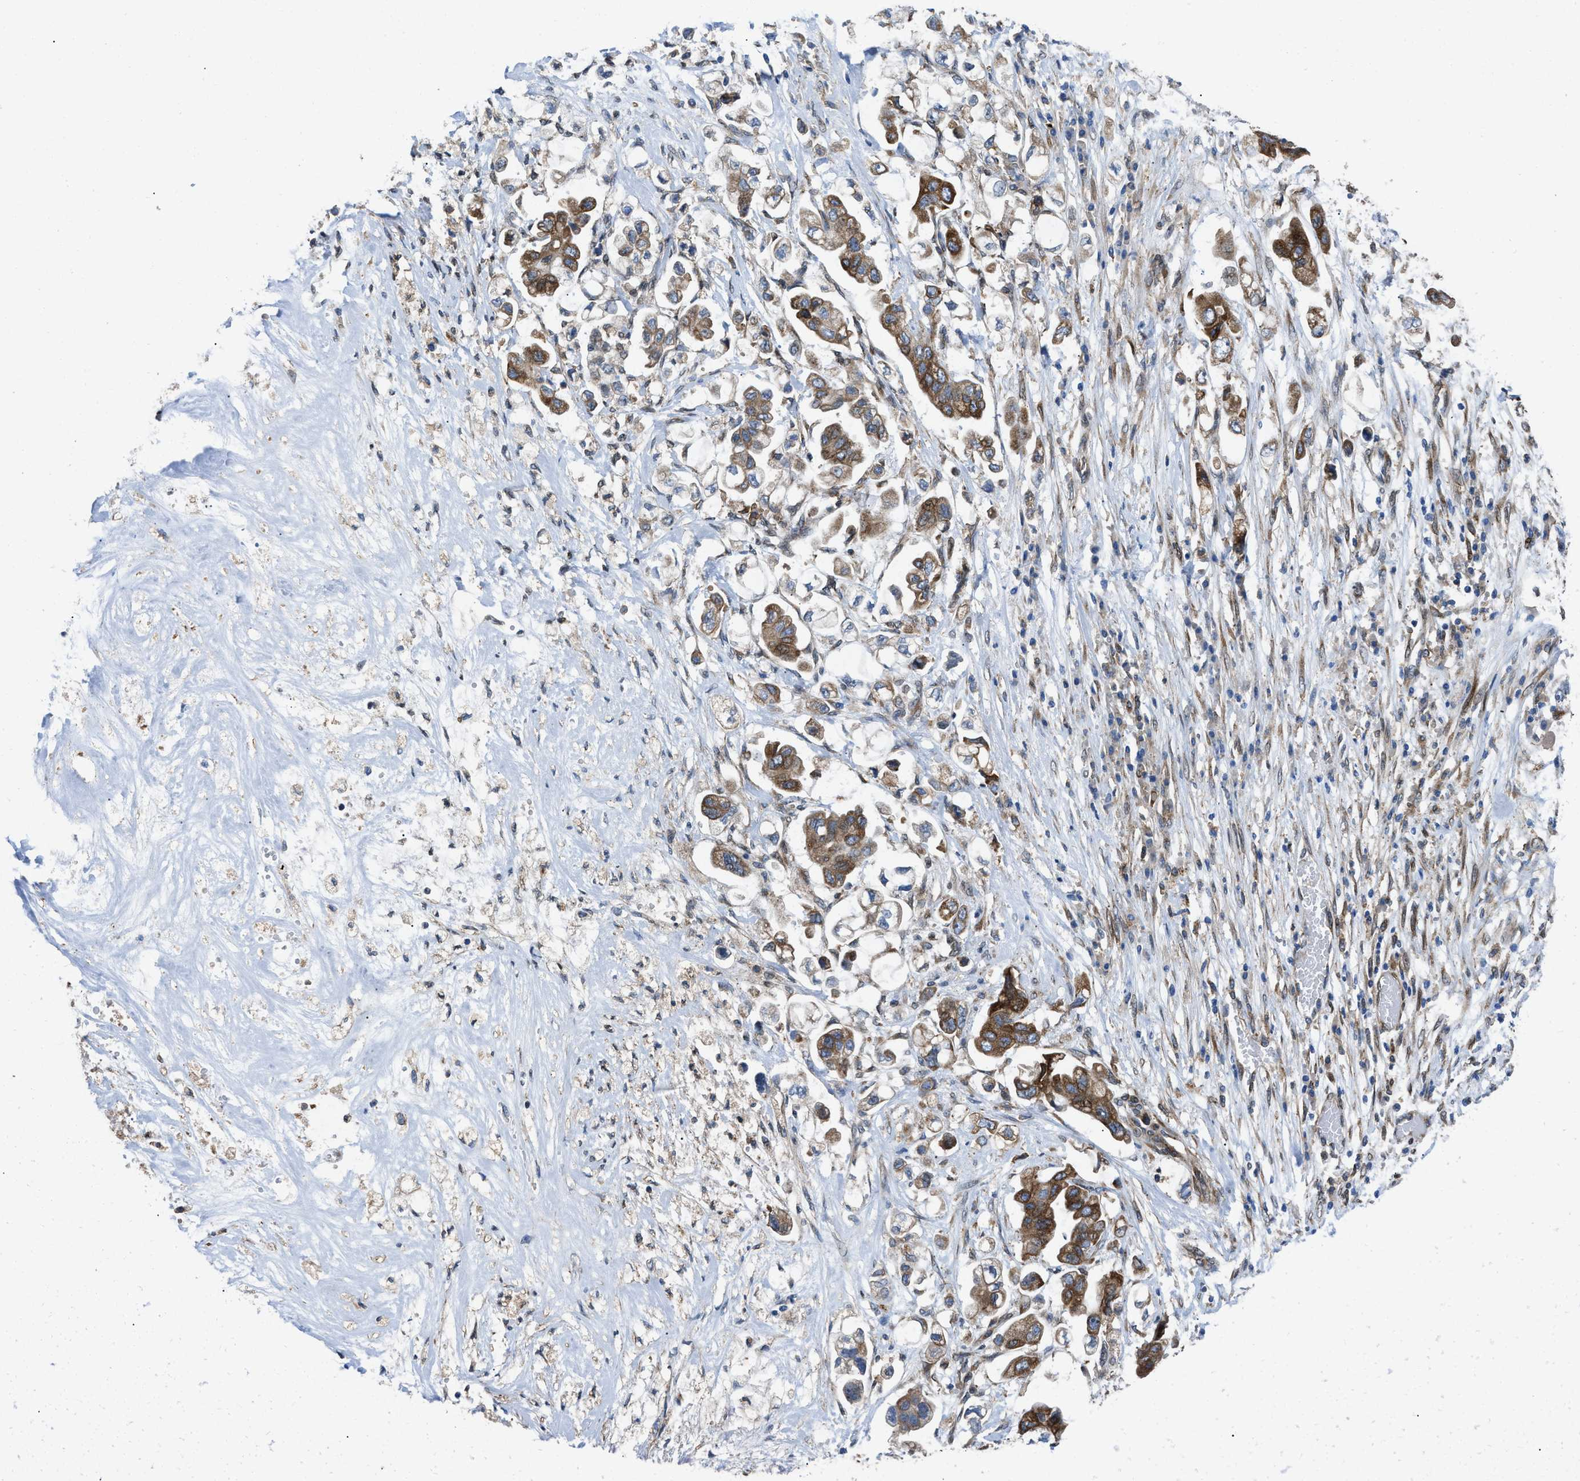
{"staining": {"intensity": "strong", "quantity": ">75%", "location": "cytoplasmic/membranous"}, "tissue": "stomach cancer", "cell_type": "Tumor cells", "image_type": "cancer", "snomed": [{"axis": "morphology", "description": "Adenocarcinoma, NOS"}, {"axis": "topography", "description": "Stomach"}], "caption": "A histopathology image showing strong cytoplasmic/membranous positivity in about >75% of tumor cells in stomach cancer, as visualized by brown immunohistochemical staining.", "gene": "ERLIN2", "patient": {"sex": "male", "age": 62}}